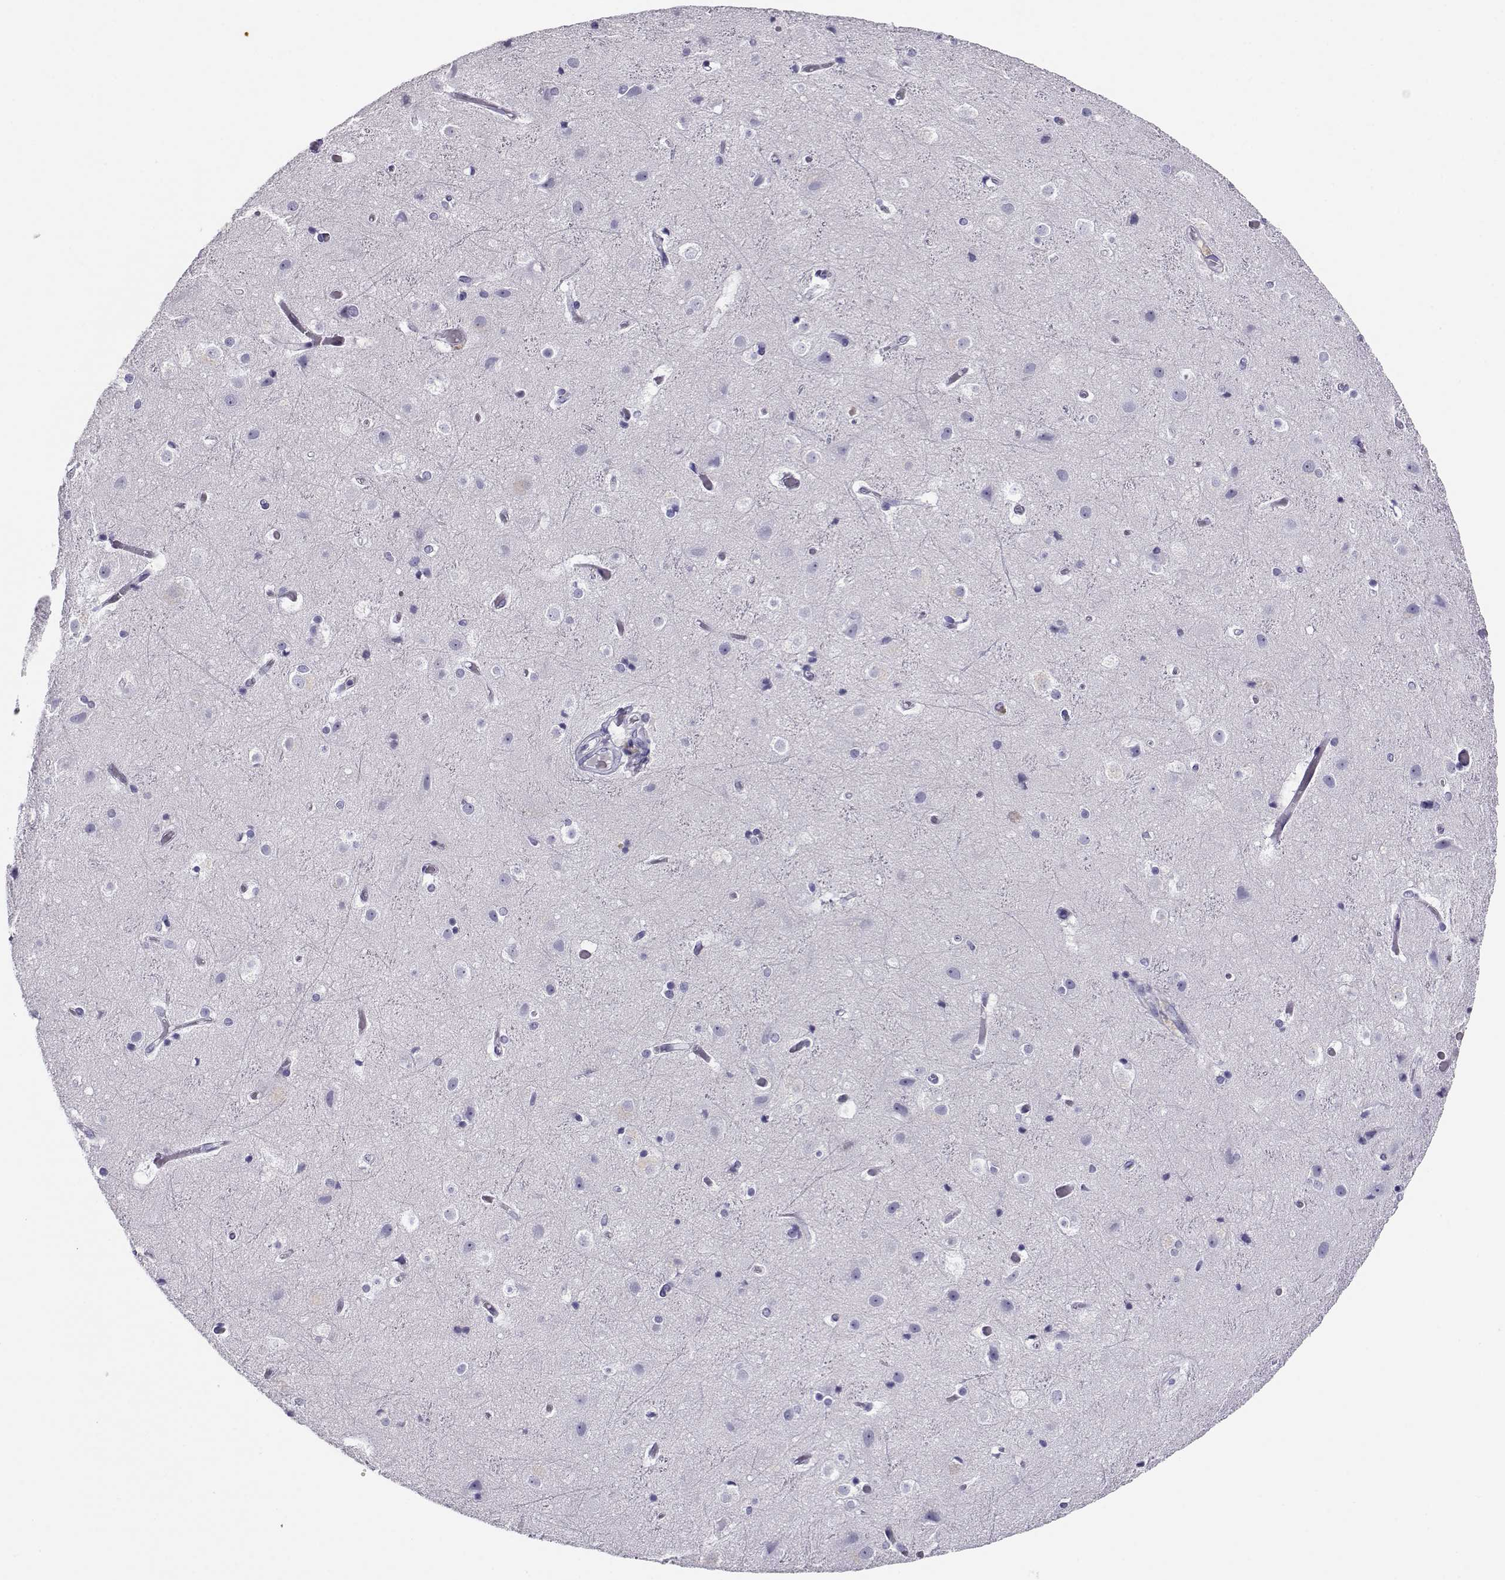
{"staining": {"intensity": "negative", "quantity": "none", "location": "none"}, "tissue": "cerebral cortex", "cell_type": "Endothelial cells", "image_type": "normal", "snomed": [{"axis": "morphology", "description": "Normal tissue, NOS"}, {"axis": "topography", "description": "Cerebral cortex"}], "caption": "This is an IHC photomicrograph of normal cerebral cortex. There is no positivity in endothelial cells.", "gene": "RHOXF2B", "patient": {"sex": "female", "age": 52}}